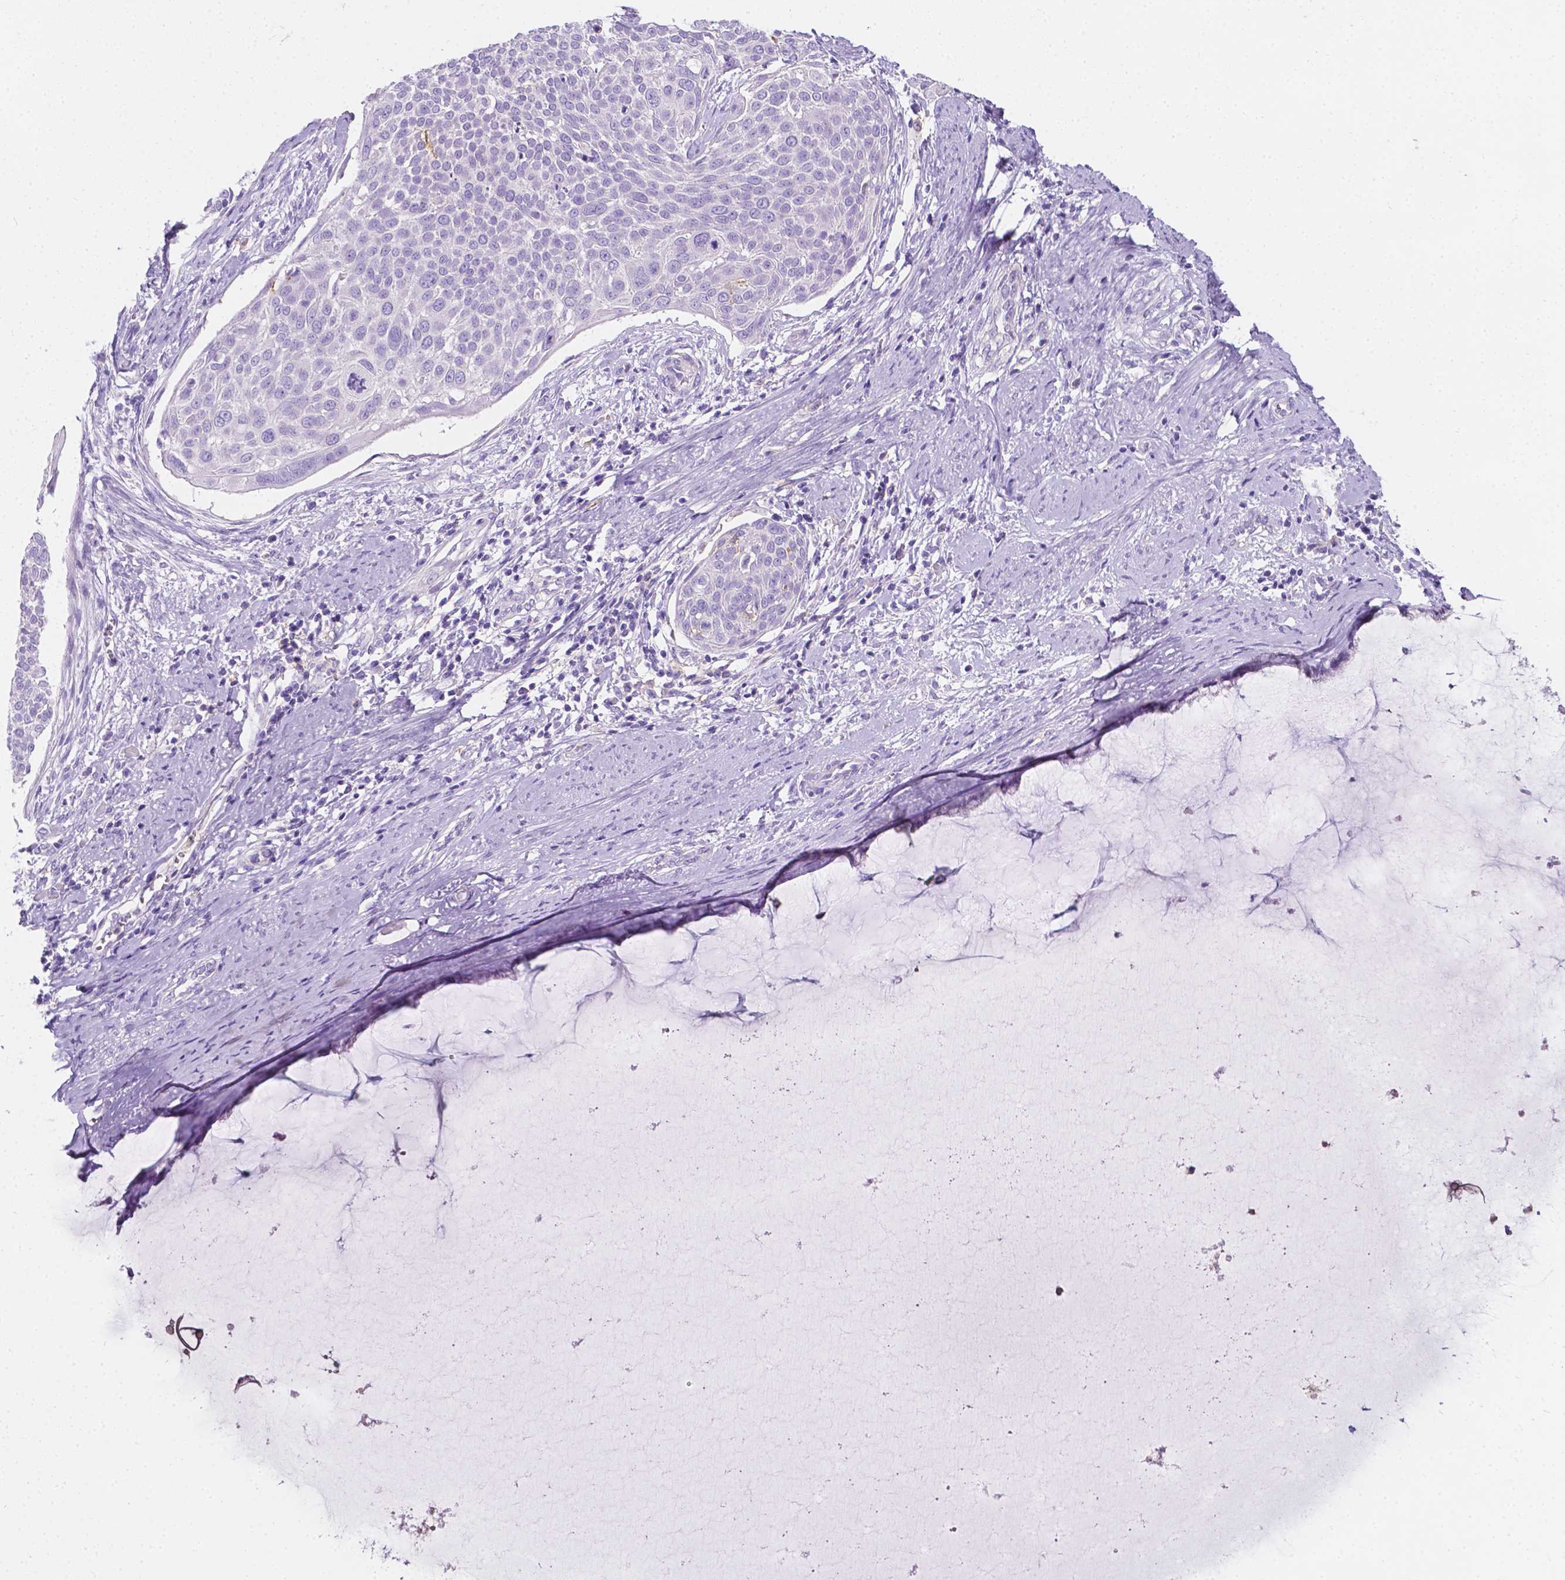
{"staining": {"intensity": "negative", "quantity": "none", "location": "none"}, "tissue": "cervical cancer", "cell_type": "Tumor cells", "image_type": "cancer", "snomed": [{"axis": "morphology", "description": "Squamous cell carcinoma, NOS"}, {"axis": "topography", "description": "Cervix"}], "caption": "High power microscopy histopathology image of an immunohistochemistry (IHC) photomicrograph of cervical squamous cell carcinoma, revealing no significant positivity in tumor cells. (Stains: DAB (3,3'-diaminobenzidine) IHC with hematoxylin counter stain, Microscopy: brightfield microscopy at high magnification).", "gene": "GNAO1", "patient": {"sex": "female", "age": 39}}